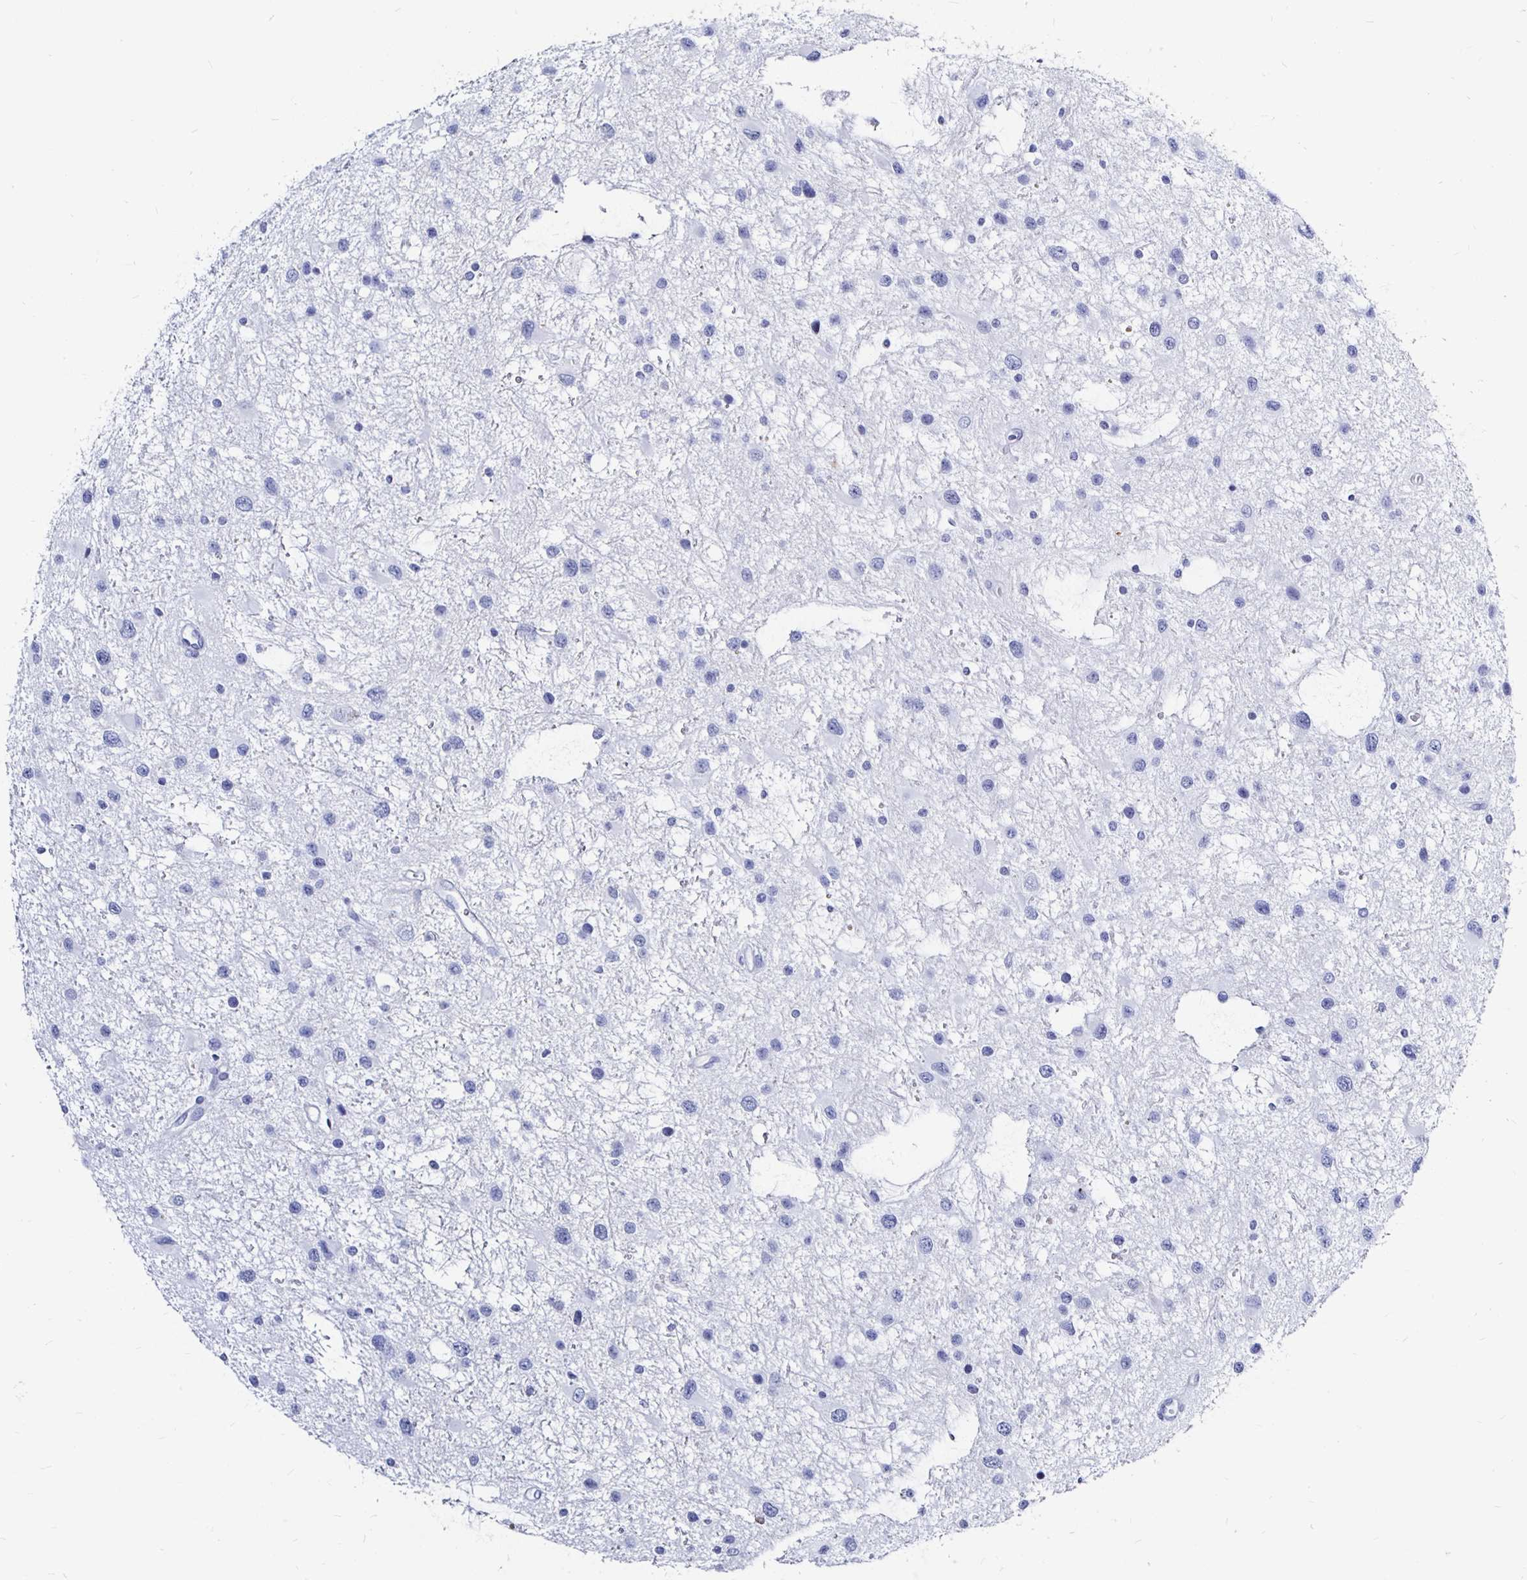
{"staining": {"intensity": "negative", "quantity": "none", "location": "none"}, "tissue": "glioma", "cell_type": "Tumor cells", "image_type": "cancer", "snomed": [{"axis": "morphology", "description": "Glioma, malignant, Low grade"}, {"axis": "topography", "description": "Brain"}], "caption": "This is a photomicrograph of immunohistochemistry staining of glioma, which shows no staining in tumor cells.", "gene": "LUZP4", "patient": {"sex": "female", "age": 32}}